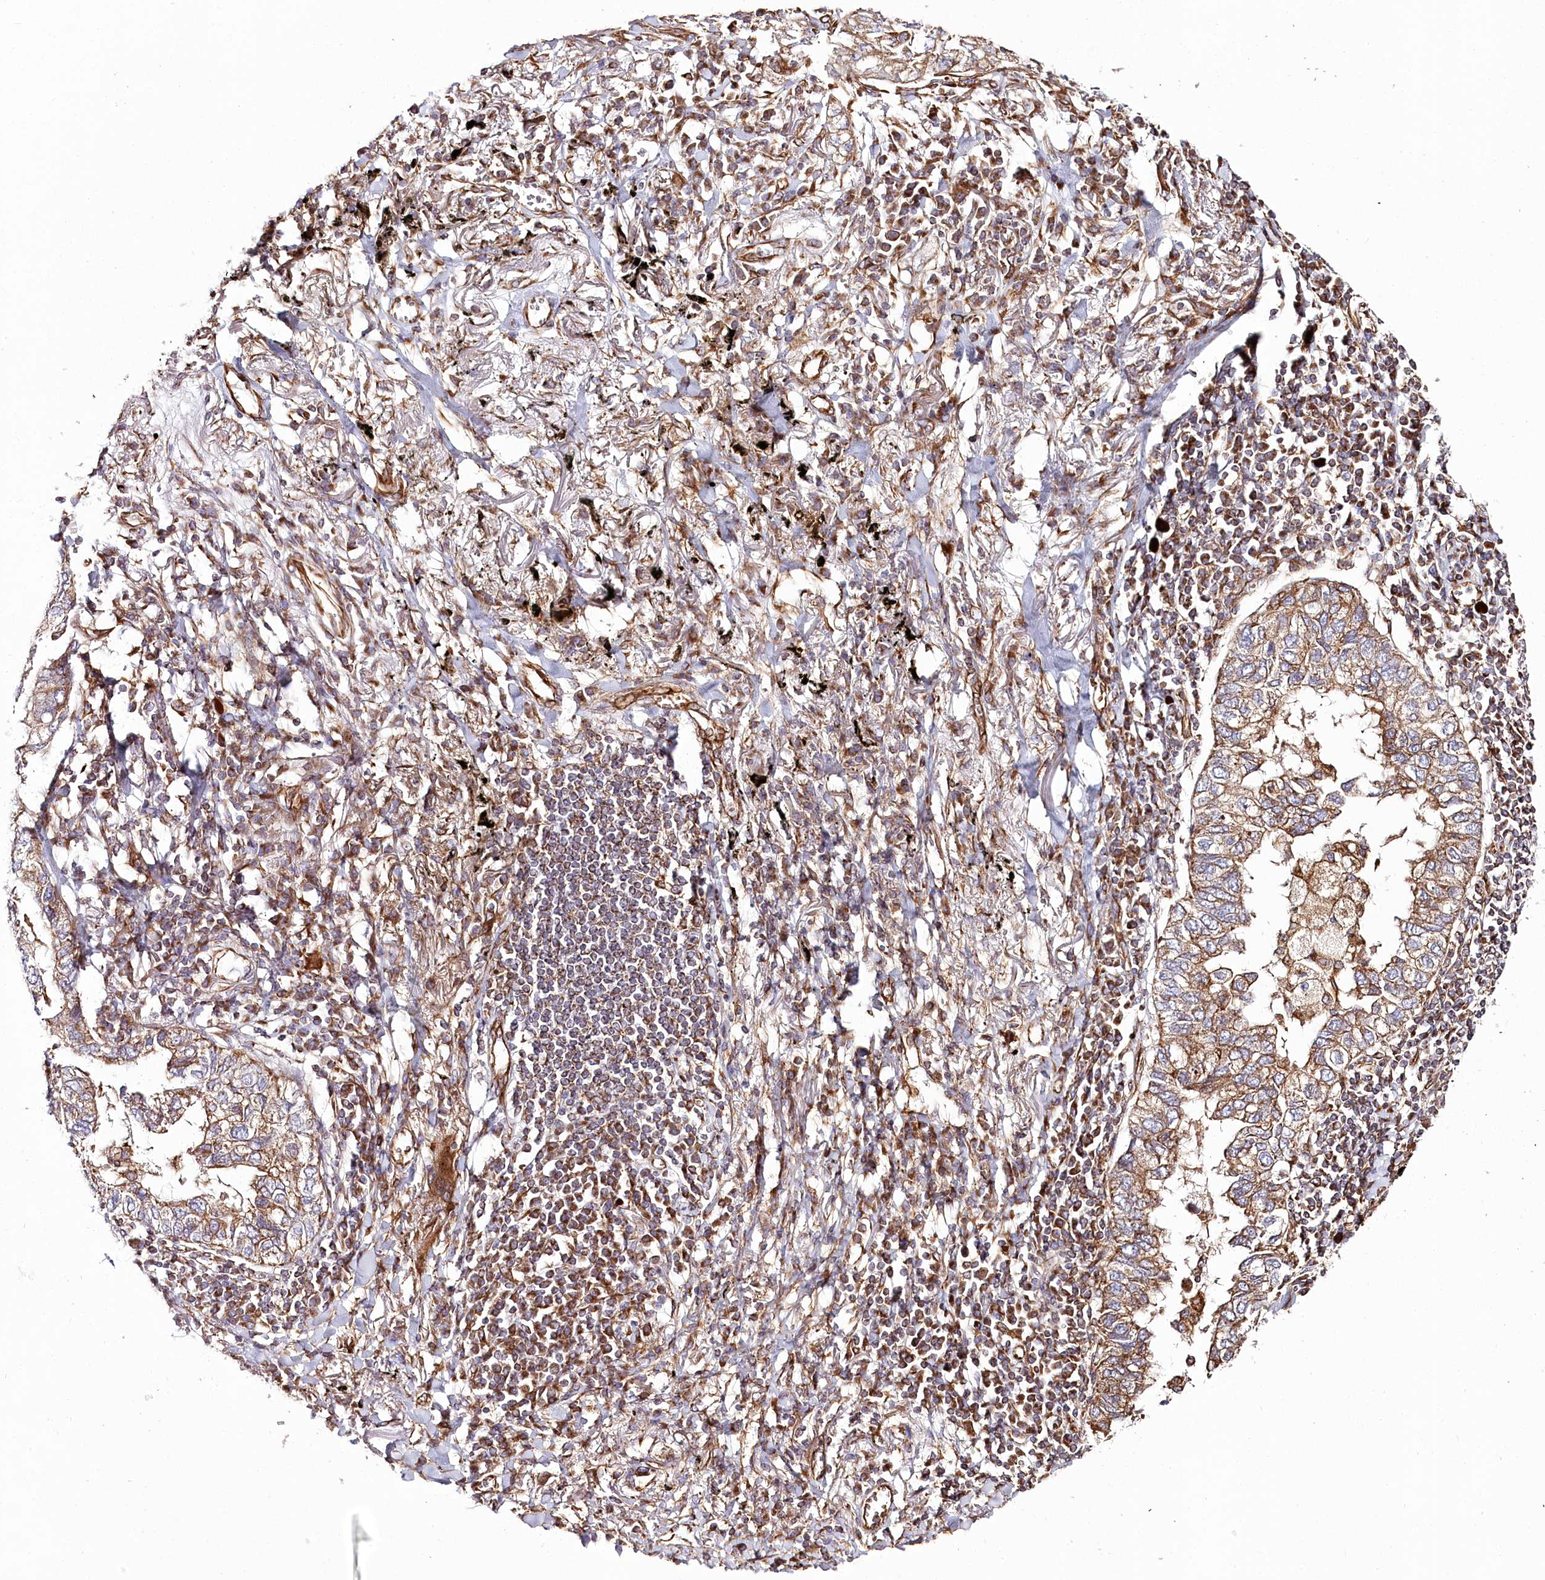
{"staining": {"intensity": "moderate", "quantity": ">75%", "location": "cytoplasmic/membranous"}, "tissue": "lung cancer", "cell_type": "Tumor cells", "image_type": "cancer", "snomed": [{"axis": "morphology", "description": "Adenocarcinoma, NOS"}, {"axis": "topography", "description": "Lung"}], "caption": "Lung adenocarcinoma stained with DAB (3,3'-diaminobenzidine) immunohistochemistry displays medium levels of moderate cytoplasmic/membranous positivity in approximately >75% of tumor cells.", "gene": "THUMPD3", "patient": {"sex": "male", "age": 65}}